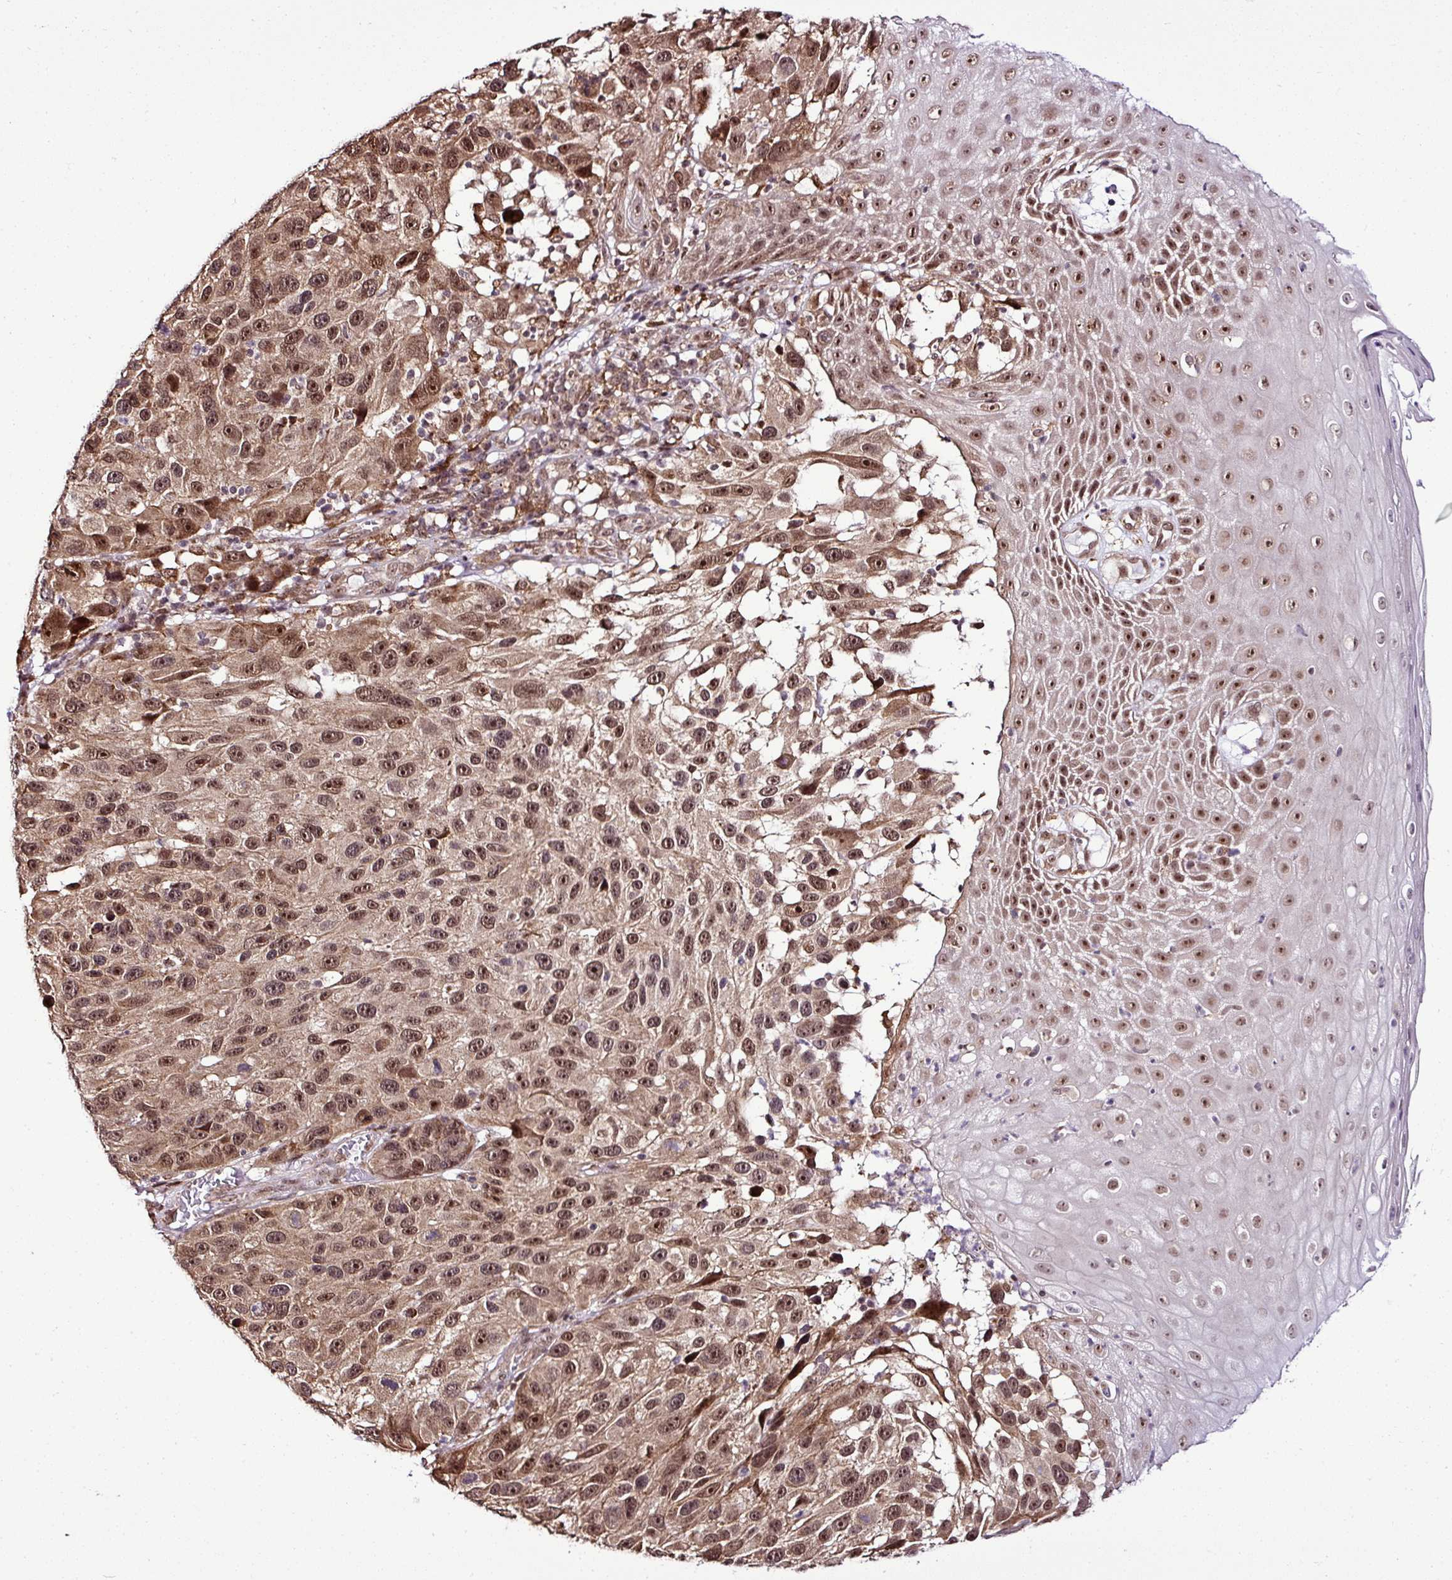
{"staining": {"intensity": "moderate", "quantity": ">75%", "location": "cytoplasmic/membranous,nuclear"}, "tissue": "melanoma", "cell_type": "Tumor cells", "image_type": "cancer", "snomed": [{"axis": "morphology", "description": "Malignant melanoma, NOS"}, {"axis": "topography", "description": "Skin"}], "caption": "Protein expression analysis of malignant melanoma shows moderate cytoplasmic/membranous and nuclear expression in about >75% of tumor cells. Using DAB (3,3'-diaminobenzidine) (brown) and hematoxylin (blue) stains, captured at high magnification using brightfield microscopy.", "gene": "FAM153A", "patient": {"sex": "male", "age": 53}}